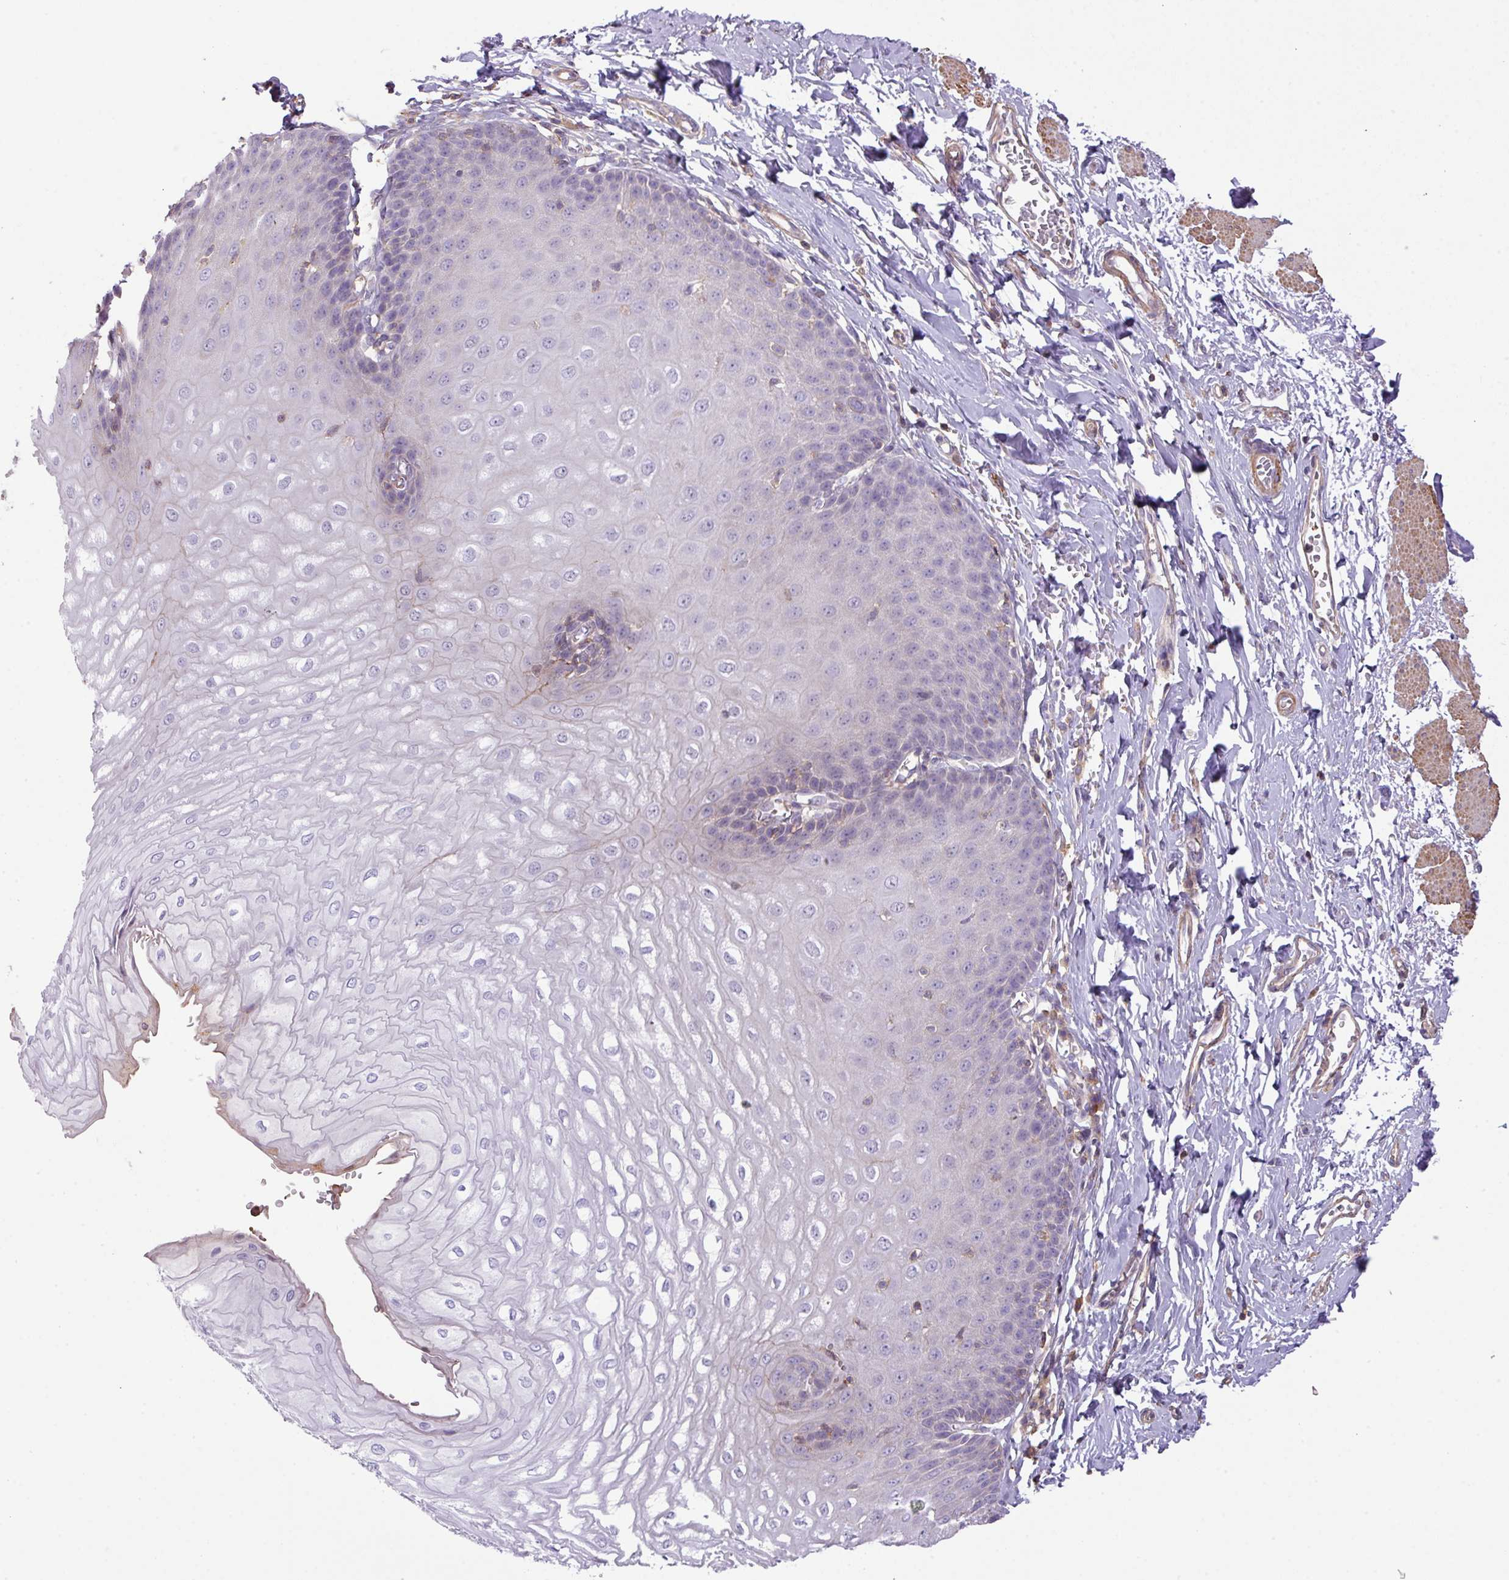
{"staining": {"intensity": "negative", "quantity": "none", "location": "none"}, "tissue": "esophagus", "cell_type": "Squamous epithelial cells", "image_type": "normal", "snomed": [{"axis": "morphology", "description": "Normal tissue, NOS"}, {"axis": "topography", "description": "Esophagus"}], "caption": "The micrograph exhibits no staining of squamous epithelial cells in normal esophagus.", "gene": "LRRC41", "patient": {"sex": "male", "age": 70}}